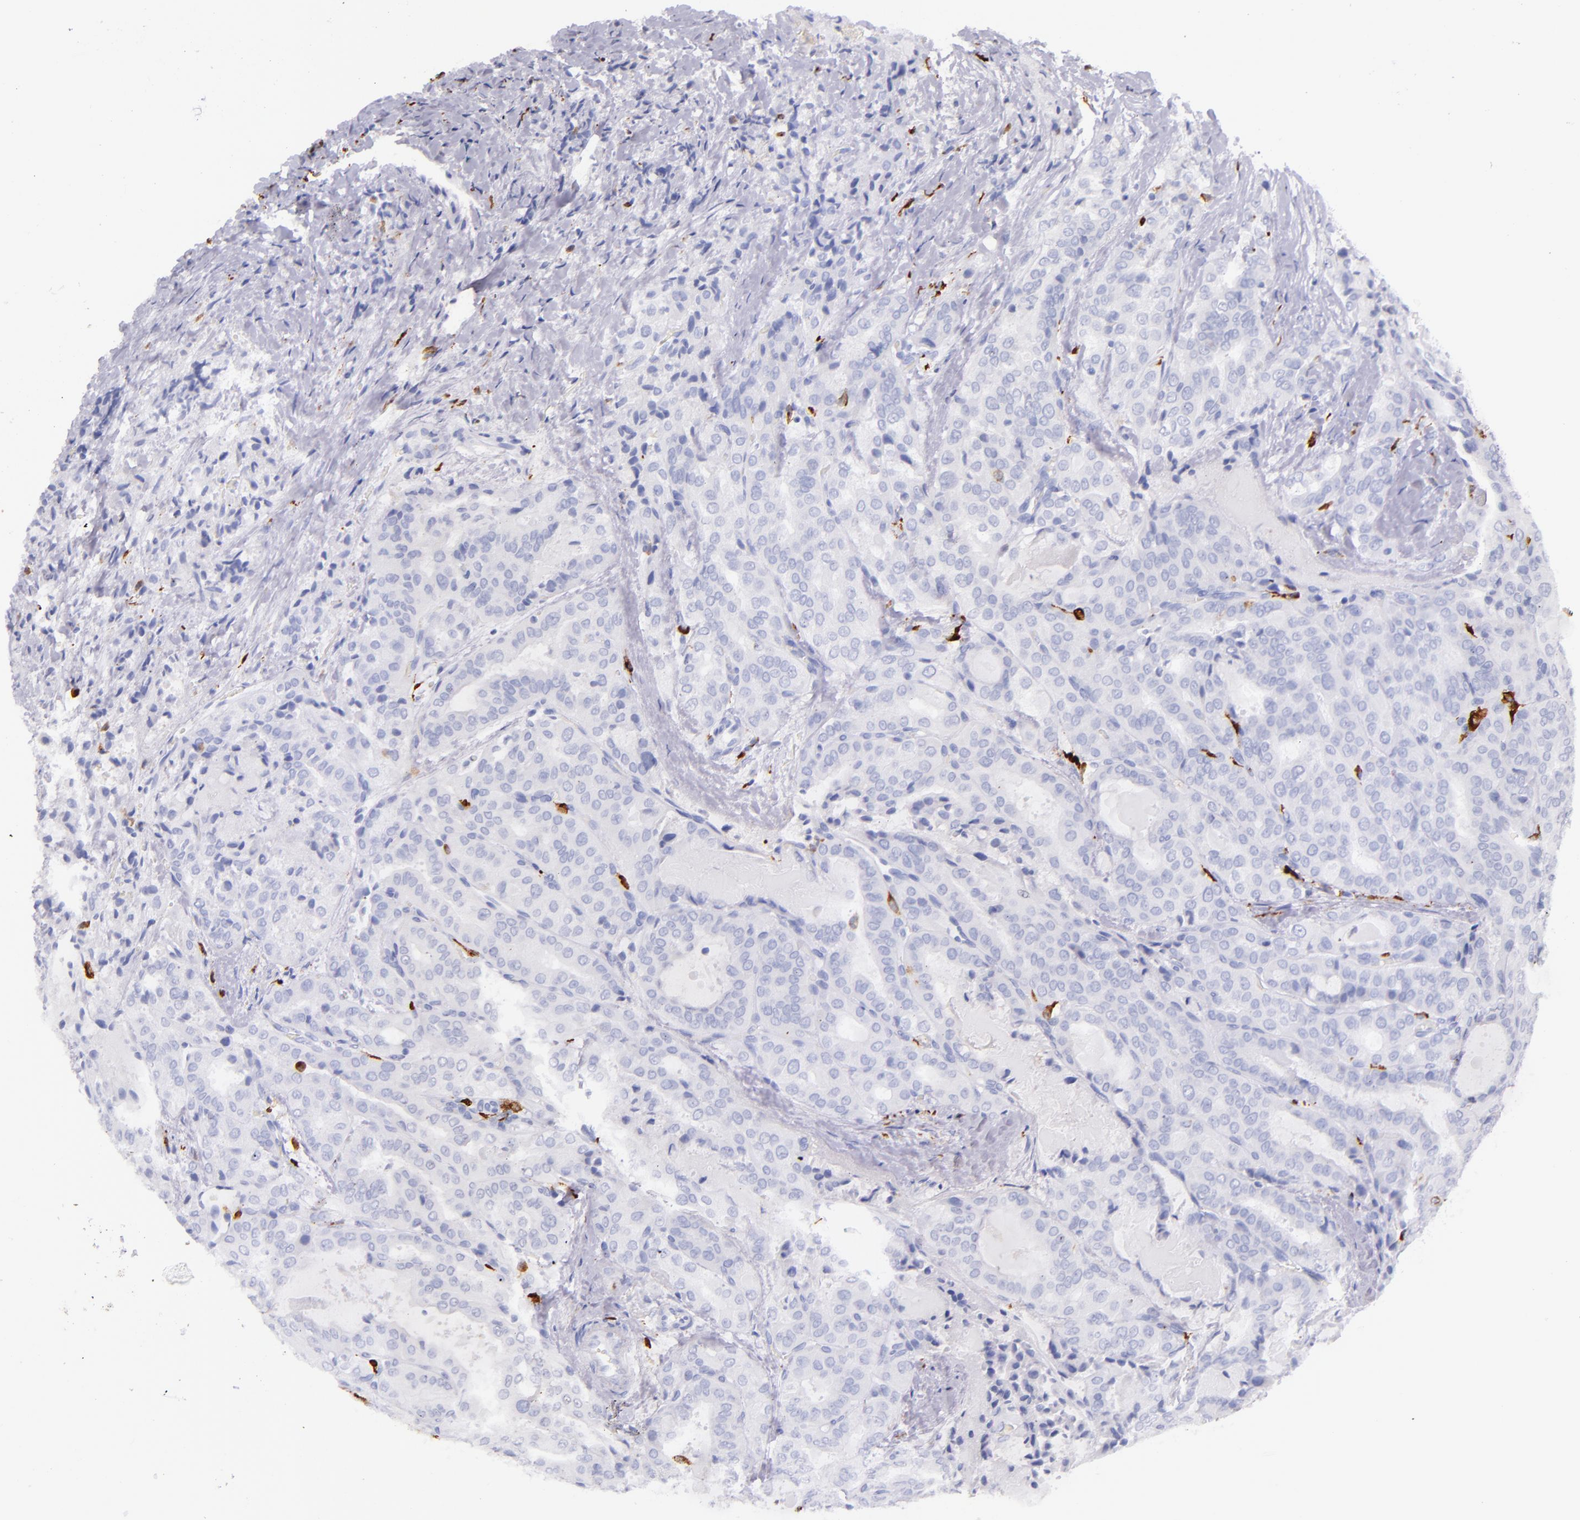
{"staining": {"intensity": "negative", "quantity": "none", "location": "none"}, "tissue": "thyroid cancer", "cell_type": "Tumor cells", "image_type": "cancer", "snomed": [{"axis": "morphology", "description": "Papillary adenocarcinoma, NOS"}, {"axis": "topography", "description": "Thyroid gland"}], "caption": "A micrograph of human thyroid cancer (papillary adenocarcinoma) is negative for staining in tumor cells. Brightfield microscopy of immunohistochemistry (IHC) stained with DAB (brown) and hematoxylin (blue), captured at high magnification.", "gene": "CD163", "patient": {"sex": "female", "age": 71}}